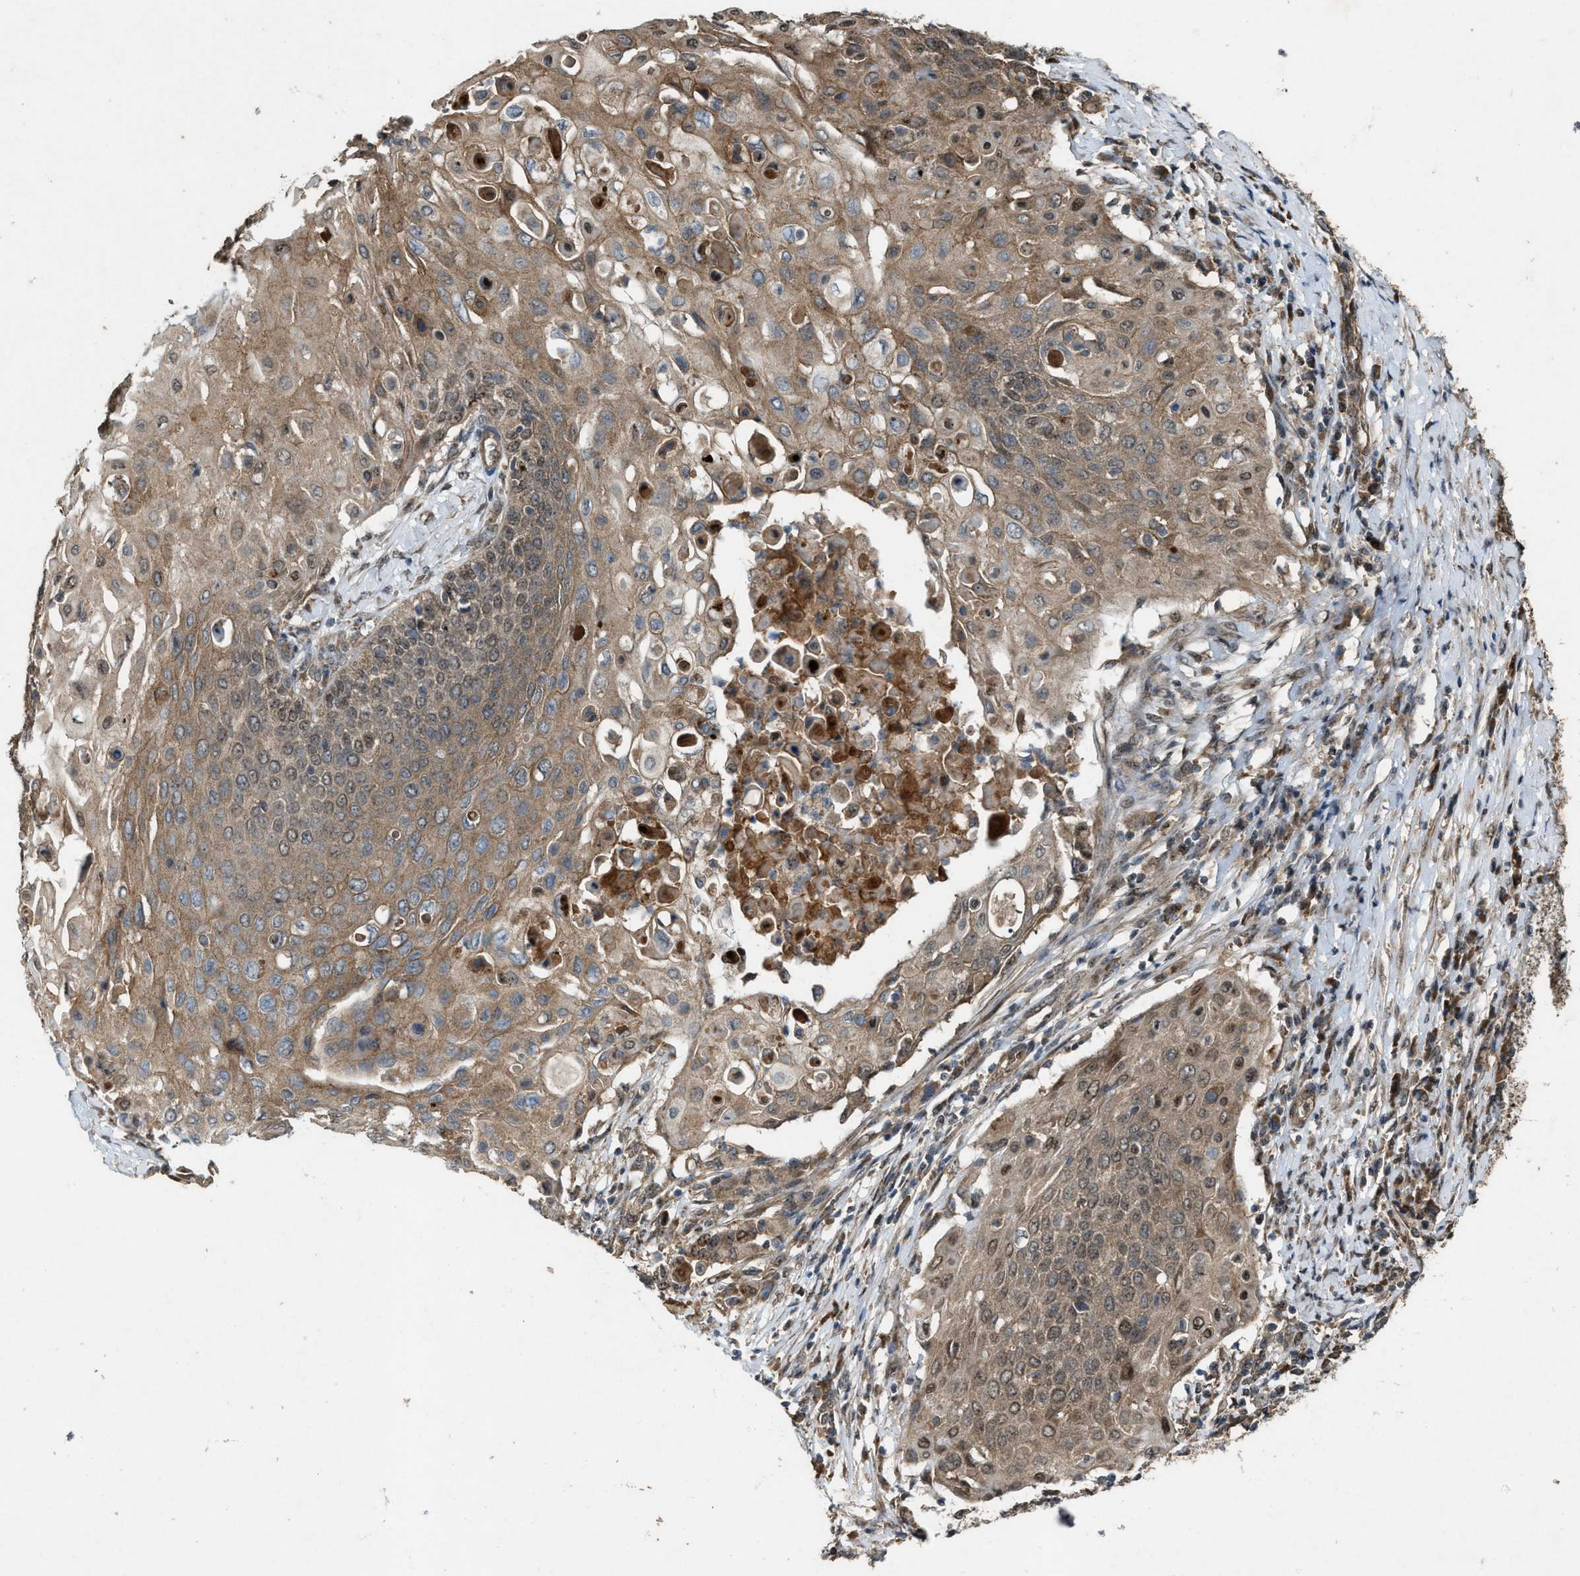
{"staining": {"intensity": "moderate", "quantity": ">75%", "location": "cytoplasmic/membranous"}, "tissue": "cervical cancer", "cell_type": "Tumor cells", "image_type": "cancer", "snomed": [{"axis": "morphology", "description": "Squamous cell carcinoma, NOS"}, {"axis": "topography", "description": "Cervix"}], "caption": "Moderate cytoplasmic/membranous staining for a protein is identified in about >75% of tumor cells of cervical squamous cell carcinoma using immunohistochemistry.", "gene": "PDP2", "patient": {"sex": "female", "age": 39}}